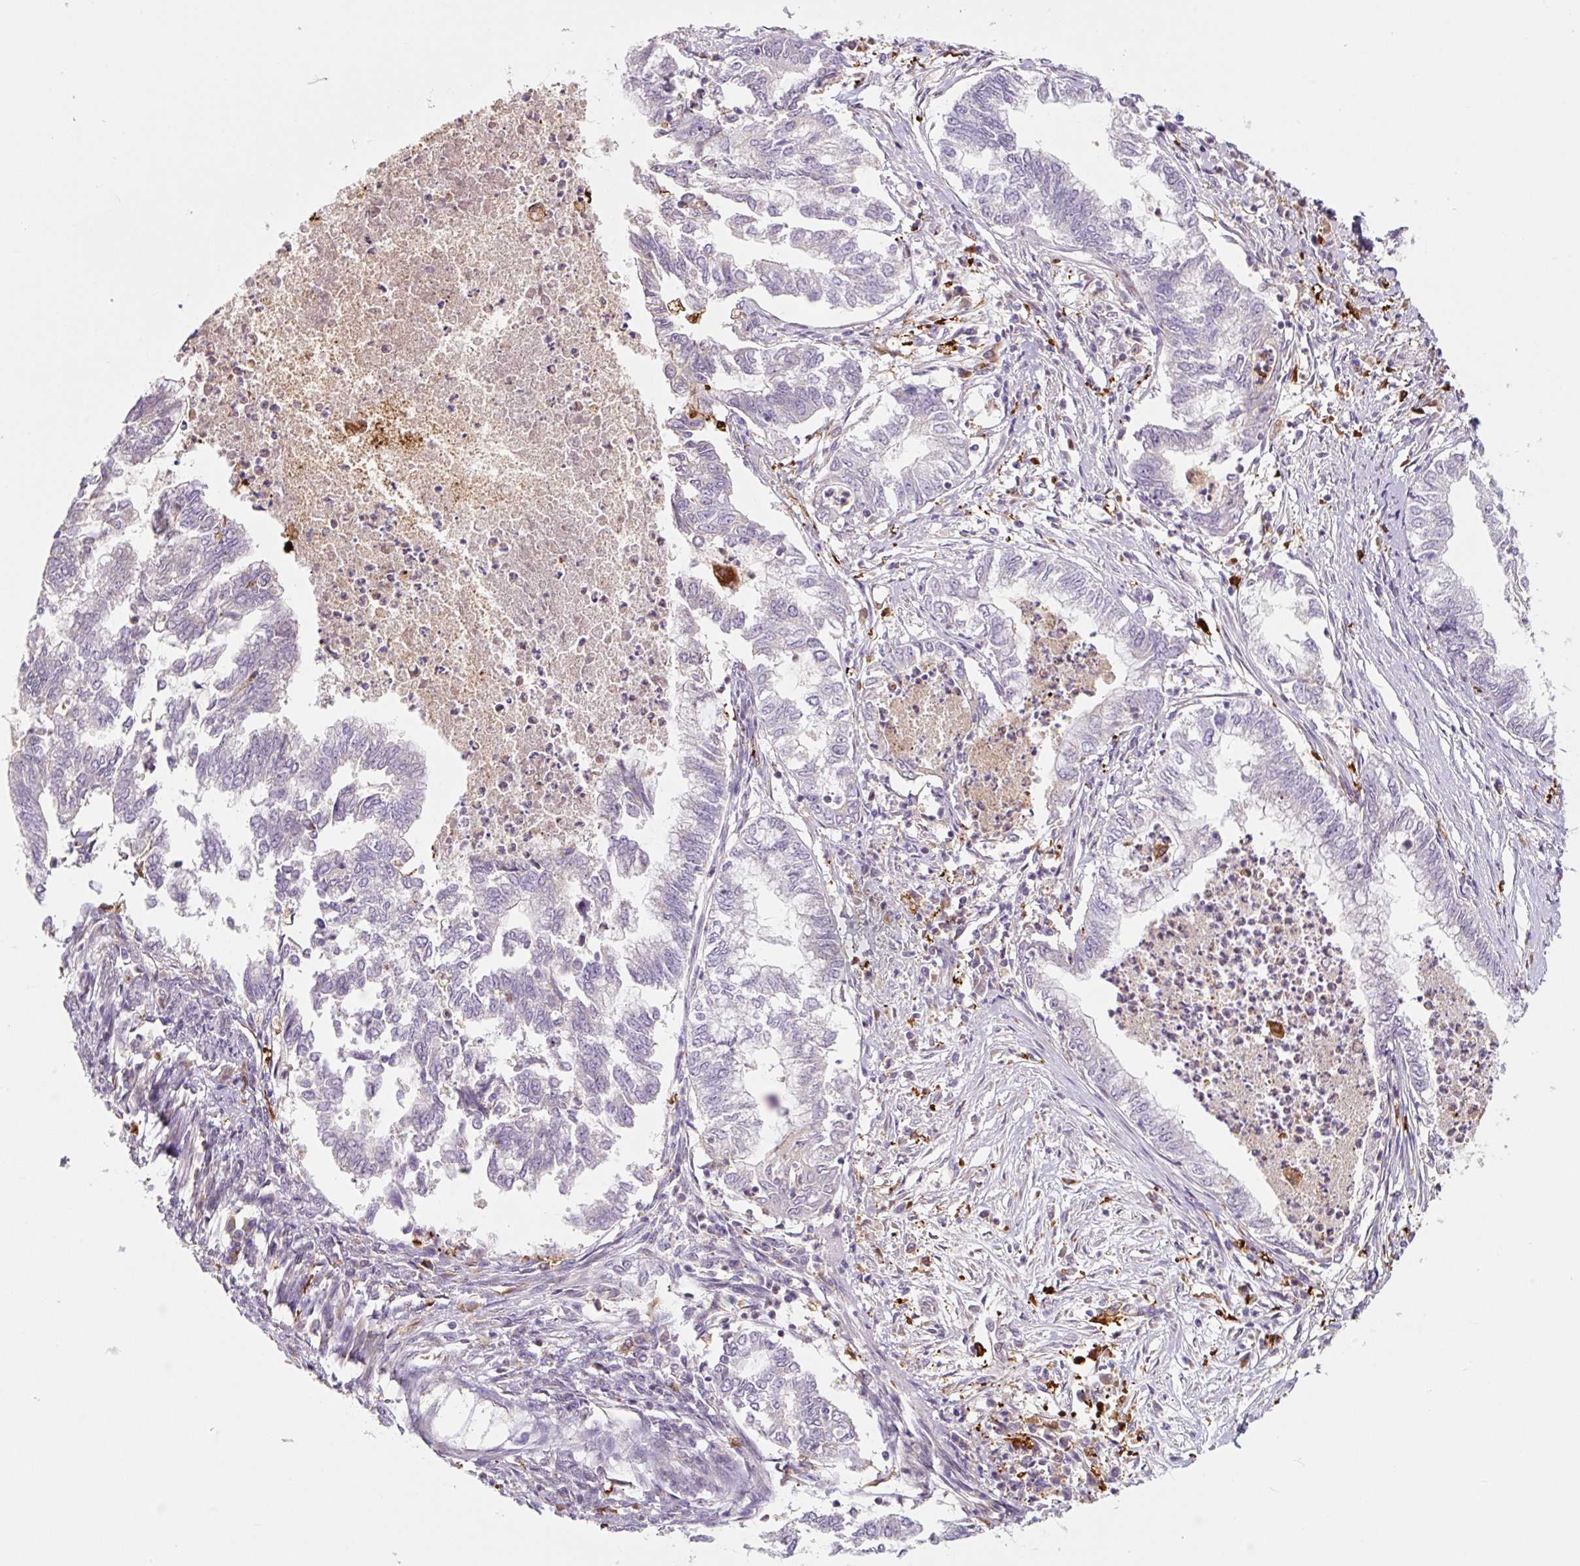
{"staining": {"intensity": "negative", "quantity": "none", "location": "none"}, "tissue": "endometrial cancer", "cell_type": "Tumor cells", "image_type": "cancer", "snomed": [{"axis": "morphology", "description": "Adenocarcinoma, NOS"}, {"axis": "topography", "description": "Endometrium"}], "caption": "Tumor cells are negative for protein expression in human adenocarcinoma (endometrial).", "gene": "FUT10", "patient": {"sex": "female", "age": 79}}